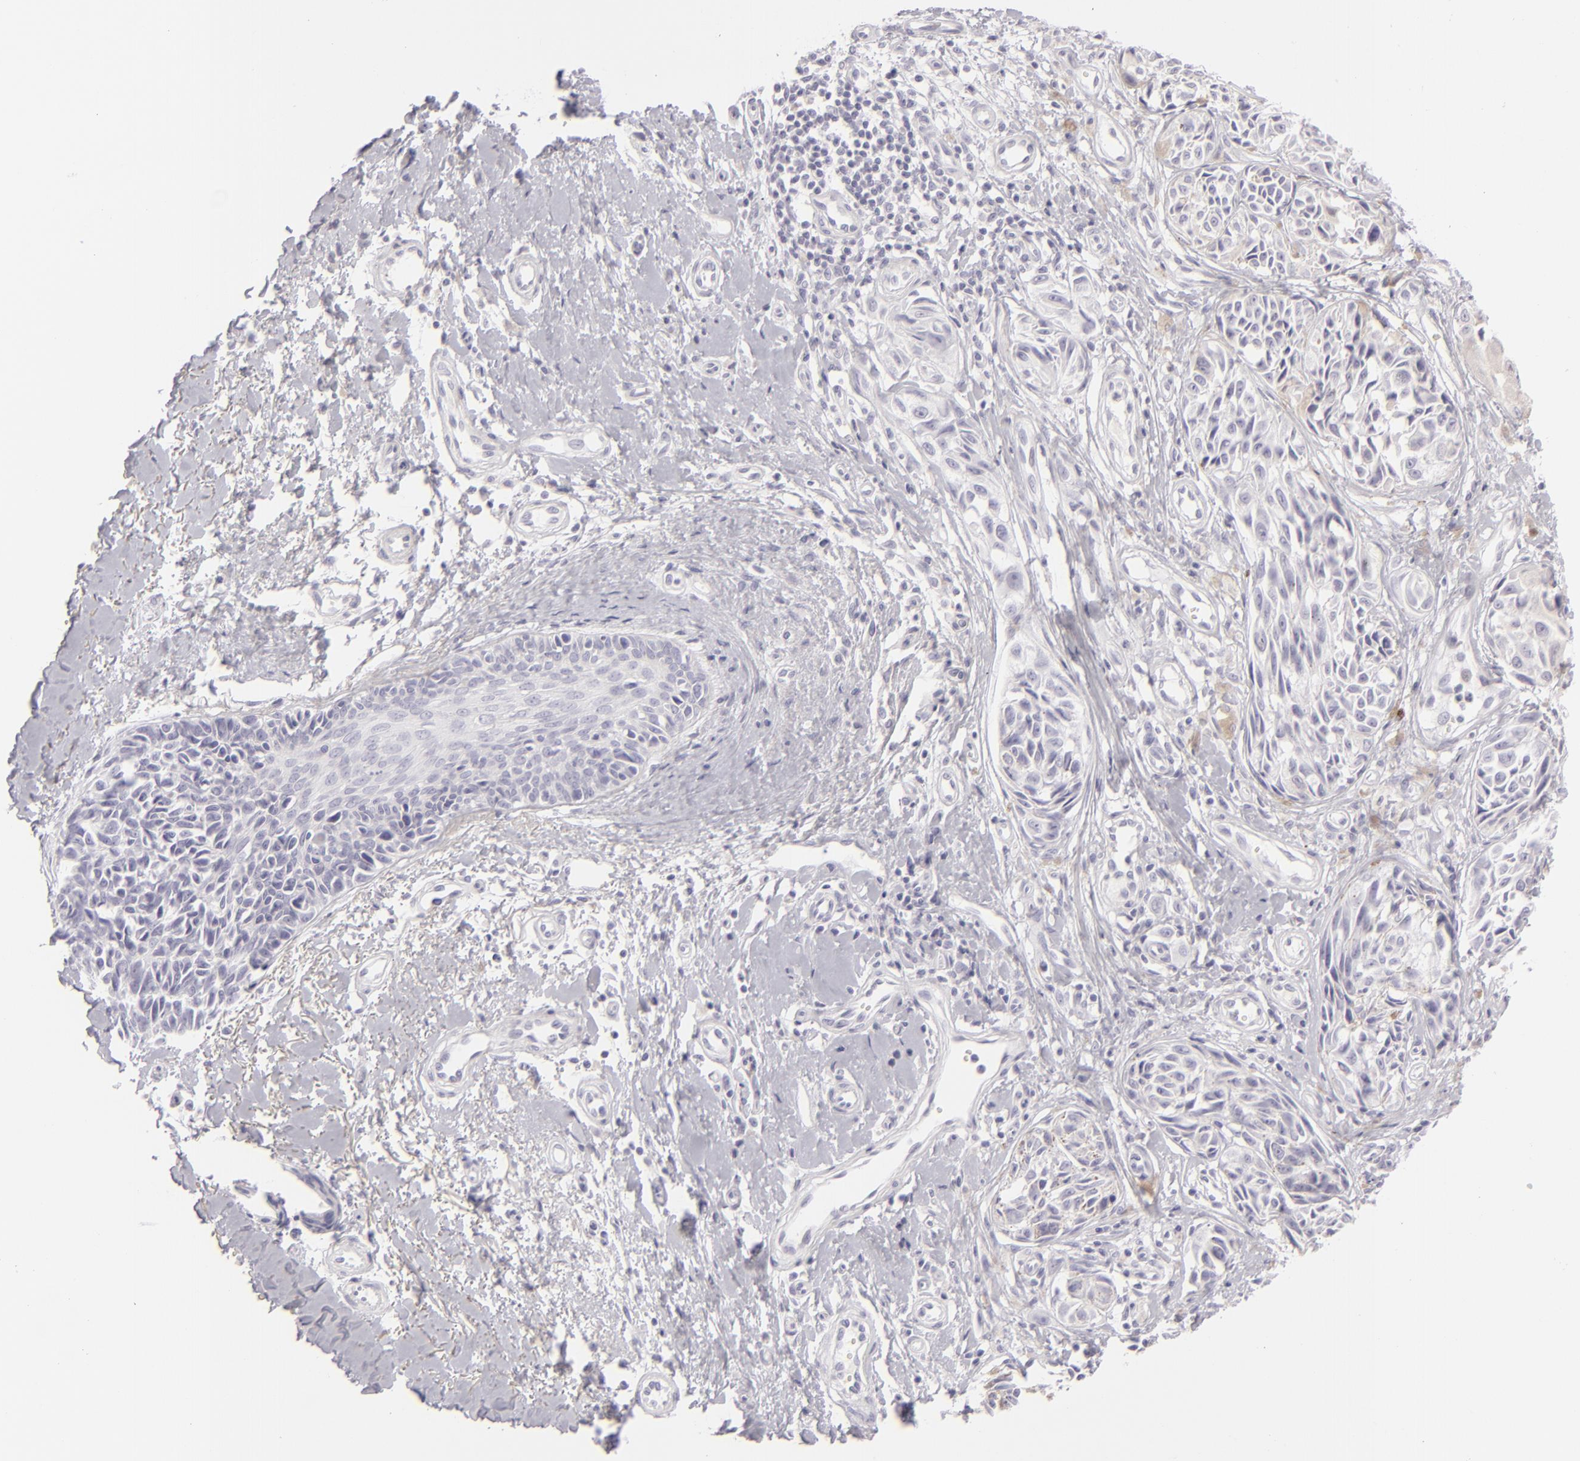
{"staining": {"intensity": "negative", "quantity": "none", "location": "none"}, "tissue": "melanoma", "cell_type": "Tumor cells", "image_type": "cancer", "snomed": [{"axis": "morphology", "description": "Malignant melanoma, NOS"}, {"axis": "topography", "description": "Skin"}], "caption": "This is an immunohistochemistry (IHC) micrograph of human melanoma. There is no positivity in tumor cells.", "gene": "CDX2", "patient": {"sex": "male", "age": 67}}